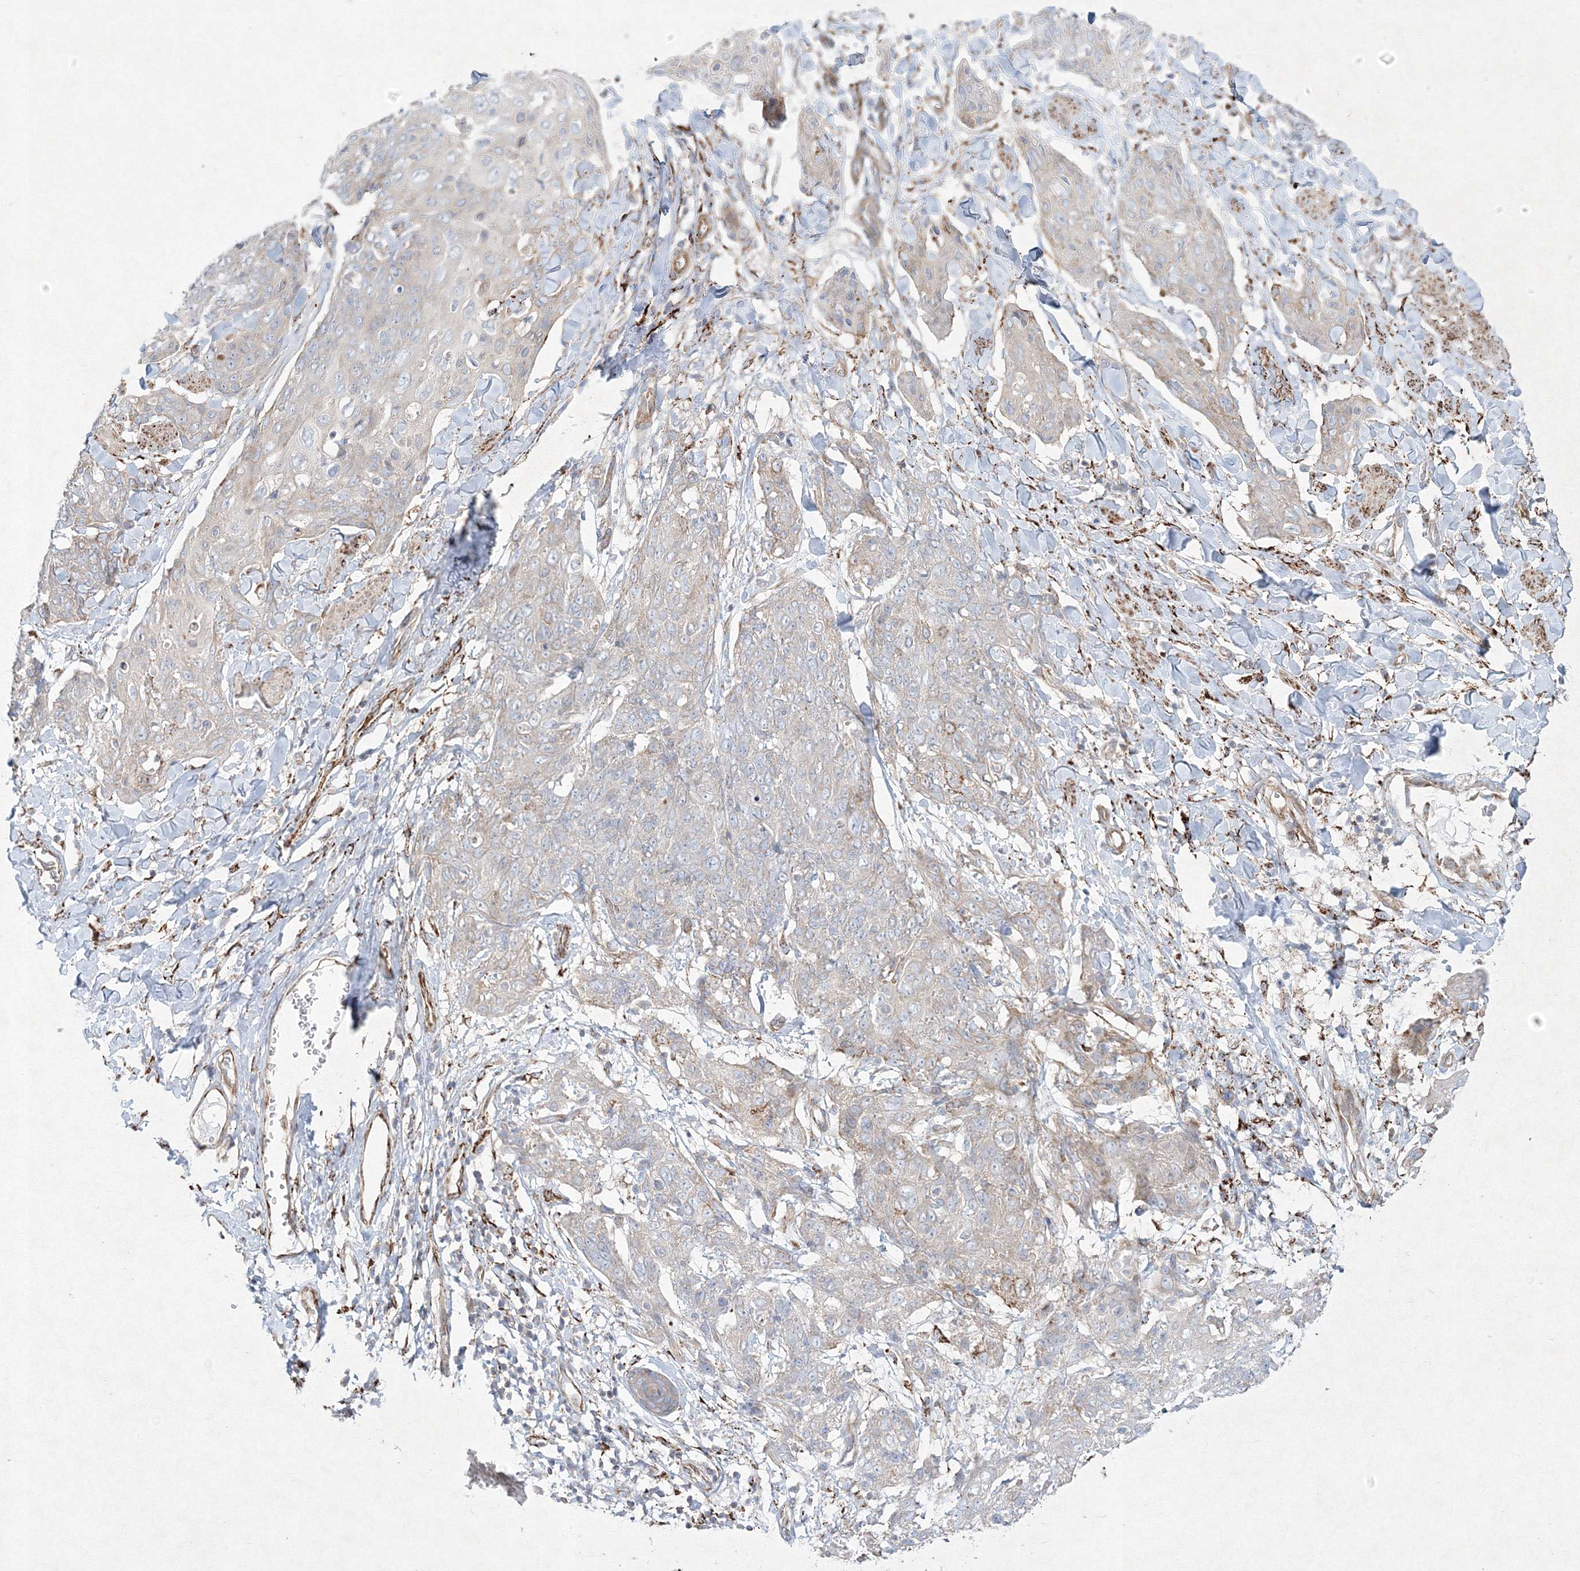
{"staining": {"intensity": "negative", "quantity": "none", "location": "none"}, "tissue": "skin cancer", "cell_type": "Tumor cells", "image_type": "cancer", "snomed": [{"axis": "morphology", "description": "Squamous cell carcinoma, NOS"}, {"axis": "topography", "description": "Skin"}, {"axis": "topography", "description": "Vulva"}], "caption": "High magnification brightfield microscopy of squamous cell carcinoma (skin) stained with DAB (brown) and counterstained with hematoxylin (blue): tumor cells show no significant expression.", "gene": "WDR49", "patient": {"sex": "female", "age": 85}}